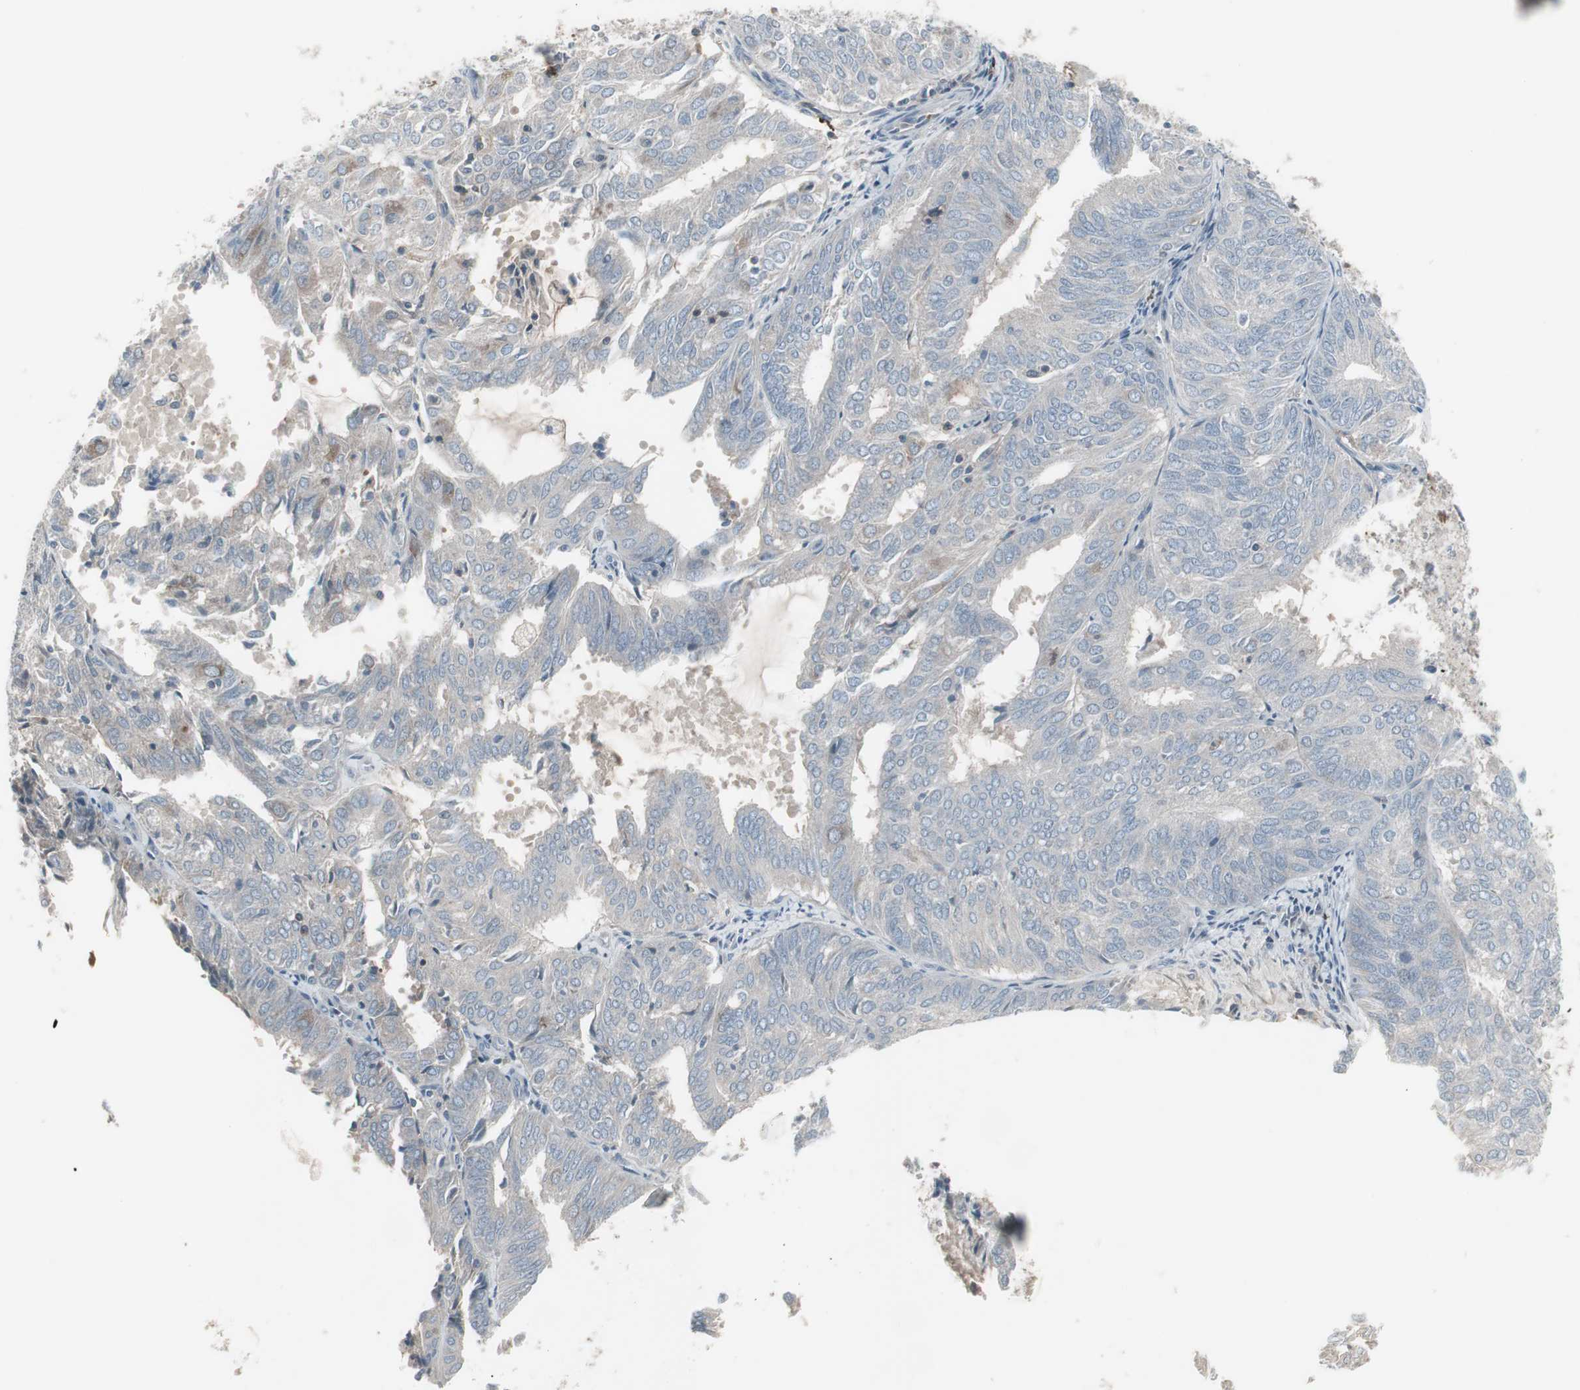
{"staining": {"intensity": "weak", "quantity": "<25%", "location": "cytoplasmic/membranous"}, "tissue": "endometrial cancer", "cell_type": "Tumor cells", "image_type": "cancer", "snomed": [{"axis": "morphology", "description": "Adenocarcinoma, NOS"}, {"axis": "topography", "description": "Uterus"}], "caption": "High power microscopy photomicrograph of an immunohistochemistry (IHC) histopathology image of endometrial adenocarcinoma, revealing no significant staining in tumor cells.", "gene": "ZSCAN32", "patient": {"sex": "female", "age": 60}}